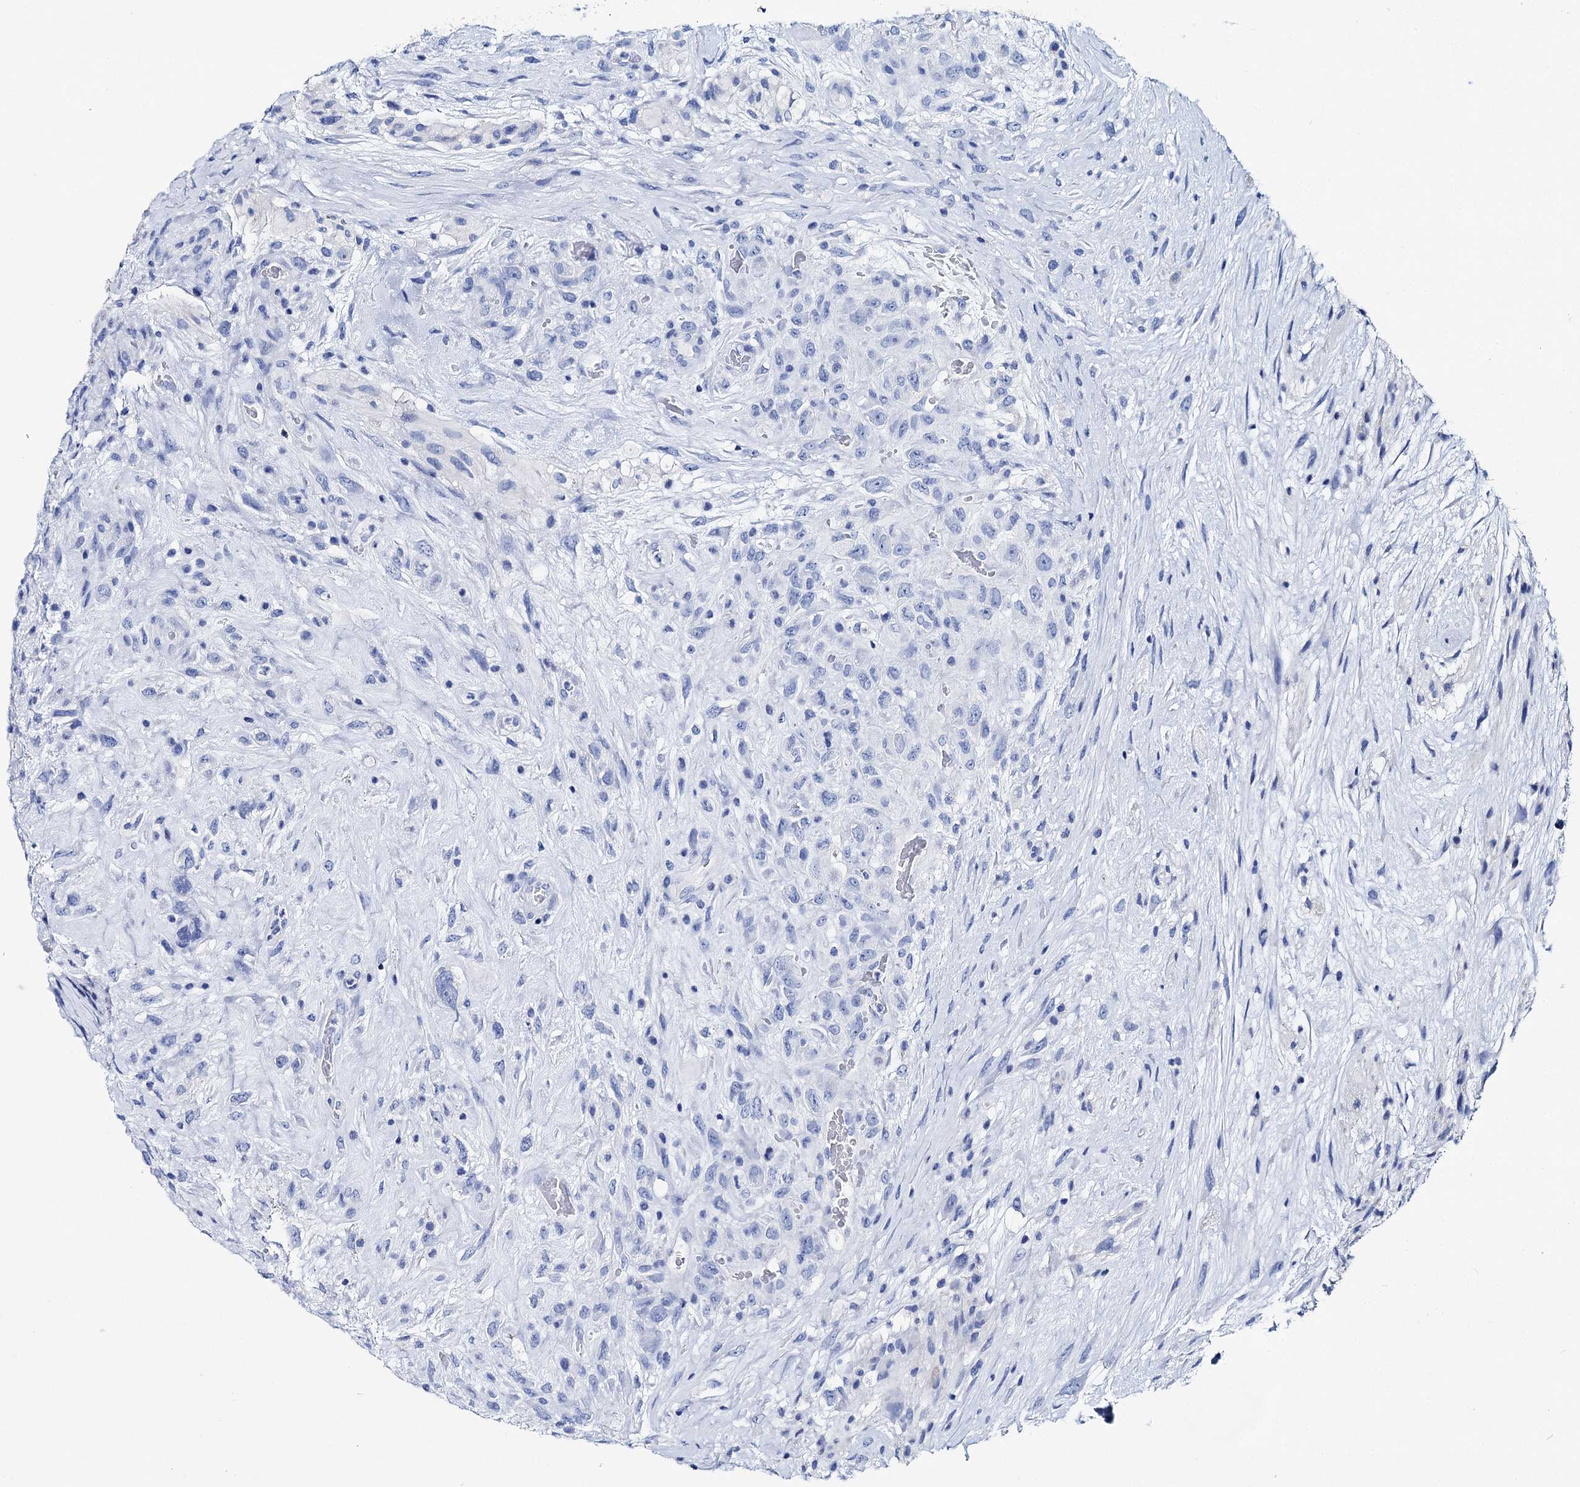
{"staining": {"intensity": "negative", "quantity": "none", "location": "none"}, "tissue": "glioma", "cell_type": "Tumor cells", "image_type": "cancer", "snomed": [{"axis": "morphology", "description": "Glioma, malignant, High grade"}, {"axis": "topography", "description": "Brain"}], "caption": "This is a image of immunohistochemistry (IHC) staining of glioma, which shows no staining in tumor cells. (DAB immunohistochemistry (IHC) with hematoxylin counter stain).", "gene": "BRINP1", "patient": {"sex": "male", "age": 61}}